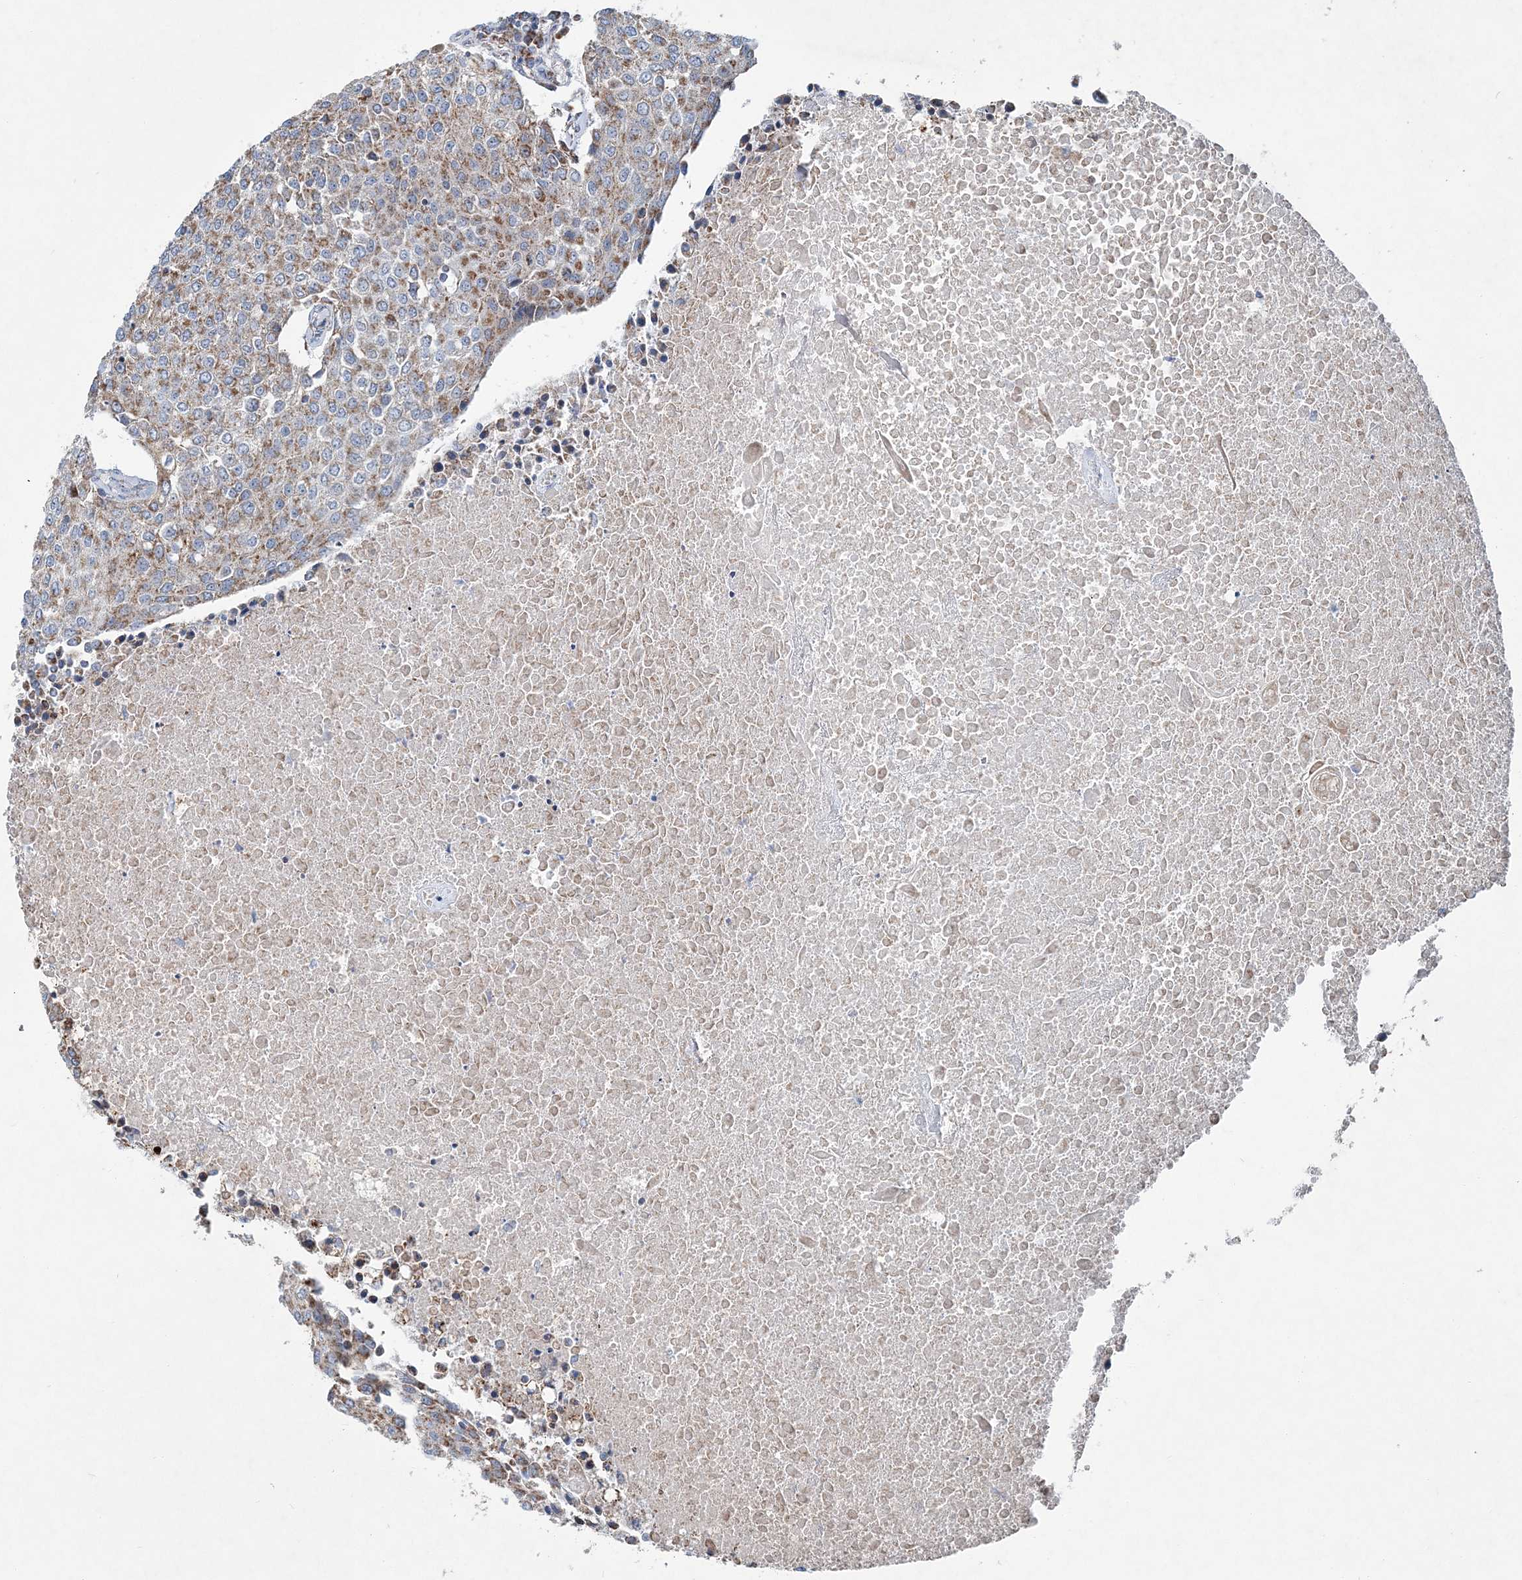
{"staining": {"intensity": "moderate", "quantity": "25%-75%", "location": "cytoplasmic/membranous"}, "tissue": "urothelial cancer", "cell_type": "Tumor cells", "image_type": "cancer", "snomed": [{"axis": "morphology", "description": "Urothelial carcinoma, High grade"}, {"axis": "topography", "description": "Urinary bladder"}], "caption": "Human urothelial cancer stained with a brown dye exhibits moderate cytoplasmic/membranous positive expression in approximately 25%-75% of tumor cells.", "gene": "SPAG16", "patient": {"sex": "female", "age": 85}}